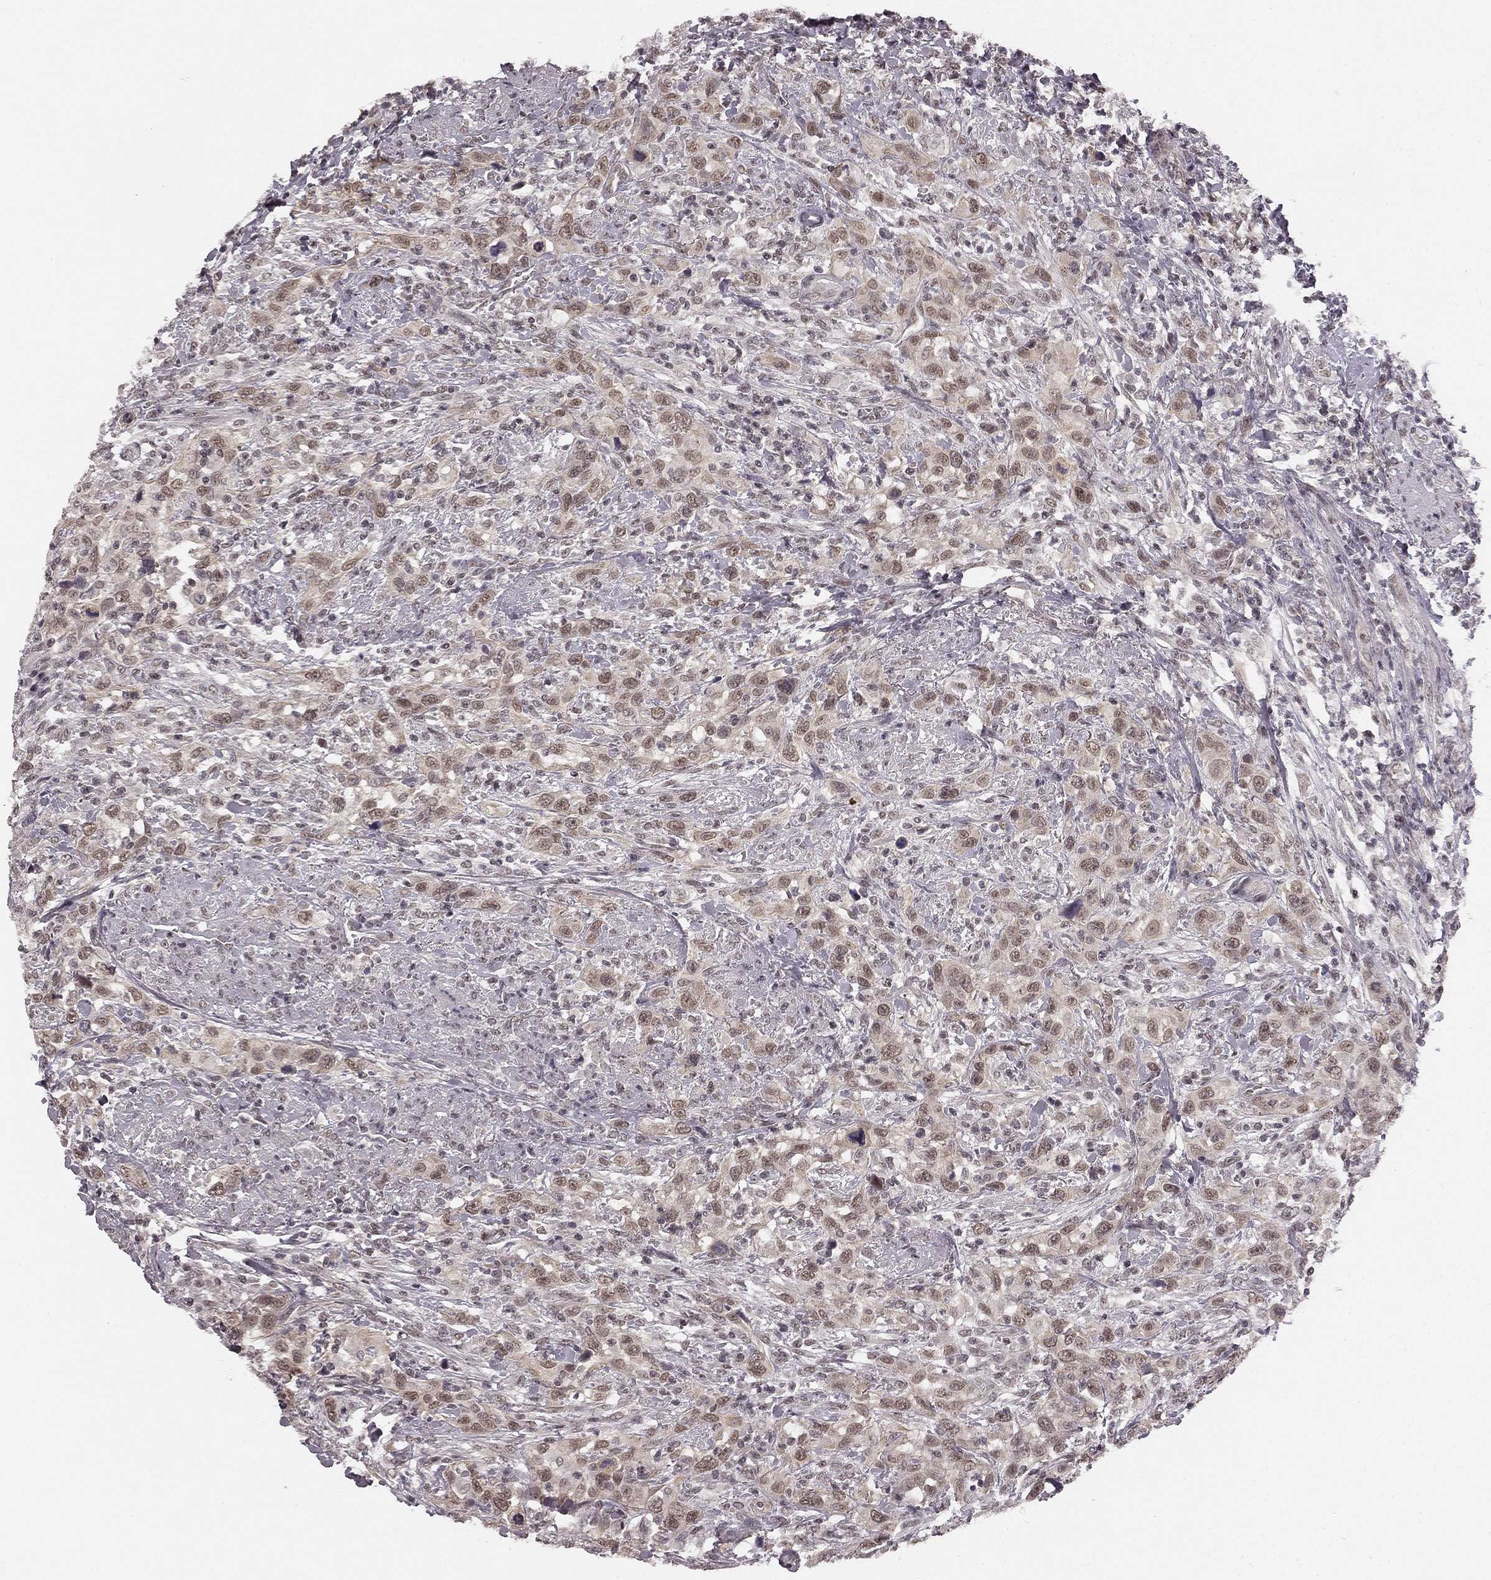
{"staining": {"intensity": "moderate", "quantity": "<25%", "location": "nuclear"}, "tissue": "urothelial cancer", "cell_type": "Tumor cells", "image_type": "cancer", "snomed": [{"axis": "morphology", "description": "Urothelial carcinoma, NOS"}, {"axis": "morphology", "description": "Urothelial carcinoma, High grade"}, {"axis": "topography", "description": "Urinary bladder"}], "caption": "Urothelial carcinoma (high-grade) stained with DAB (3,3'-diaminobenzidine) IHC displays low levels of moderate nuclear staining in about <25% of tumor cells.", "gene": "HCN4", "patient": {"sex": "female", "age": 64}}